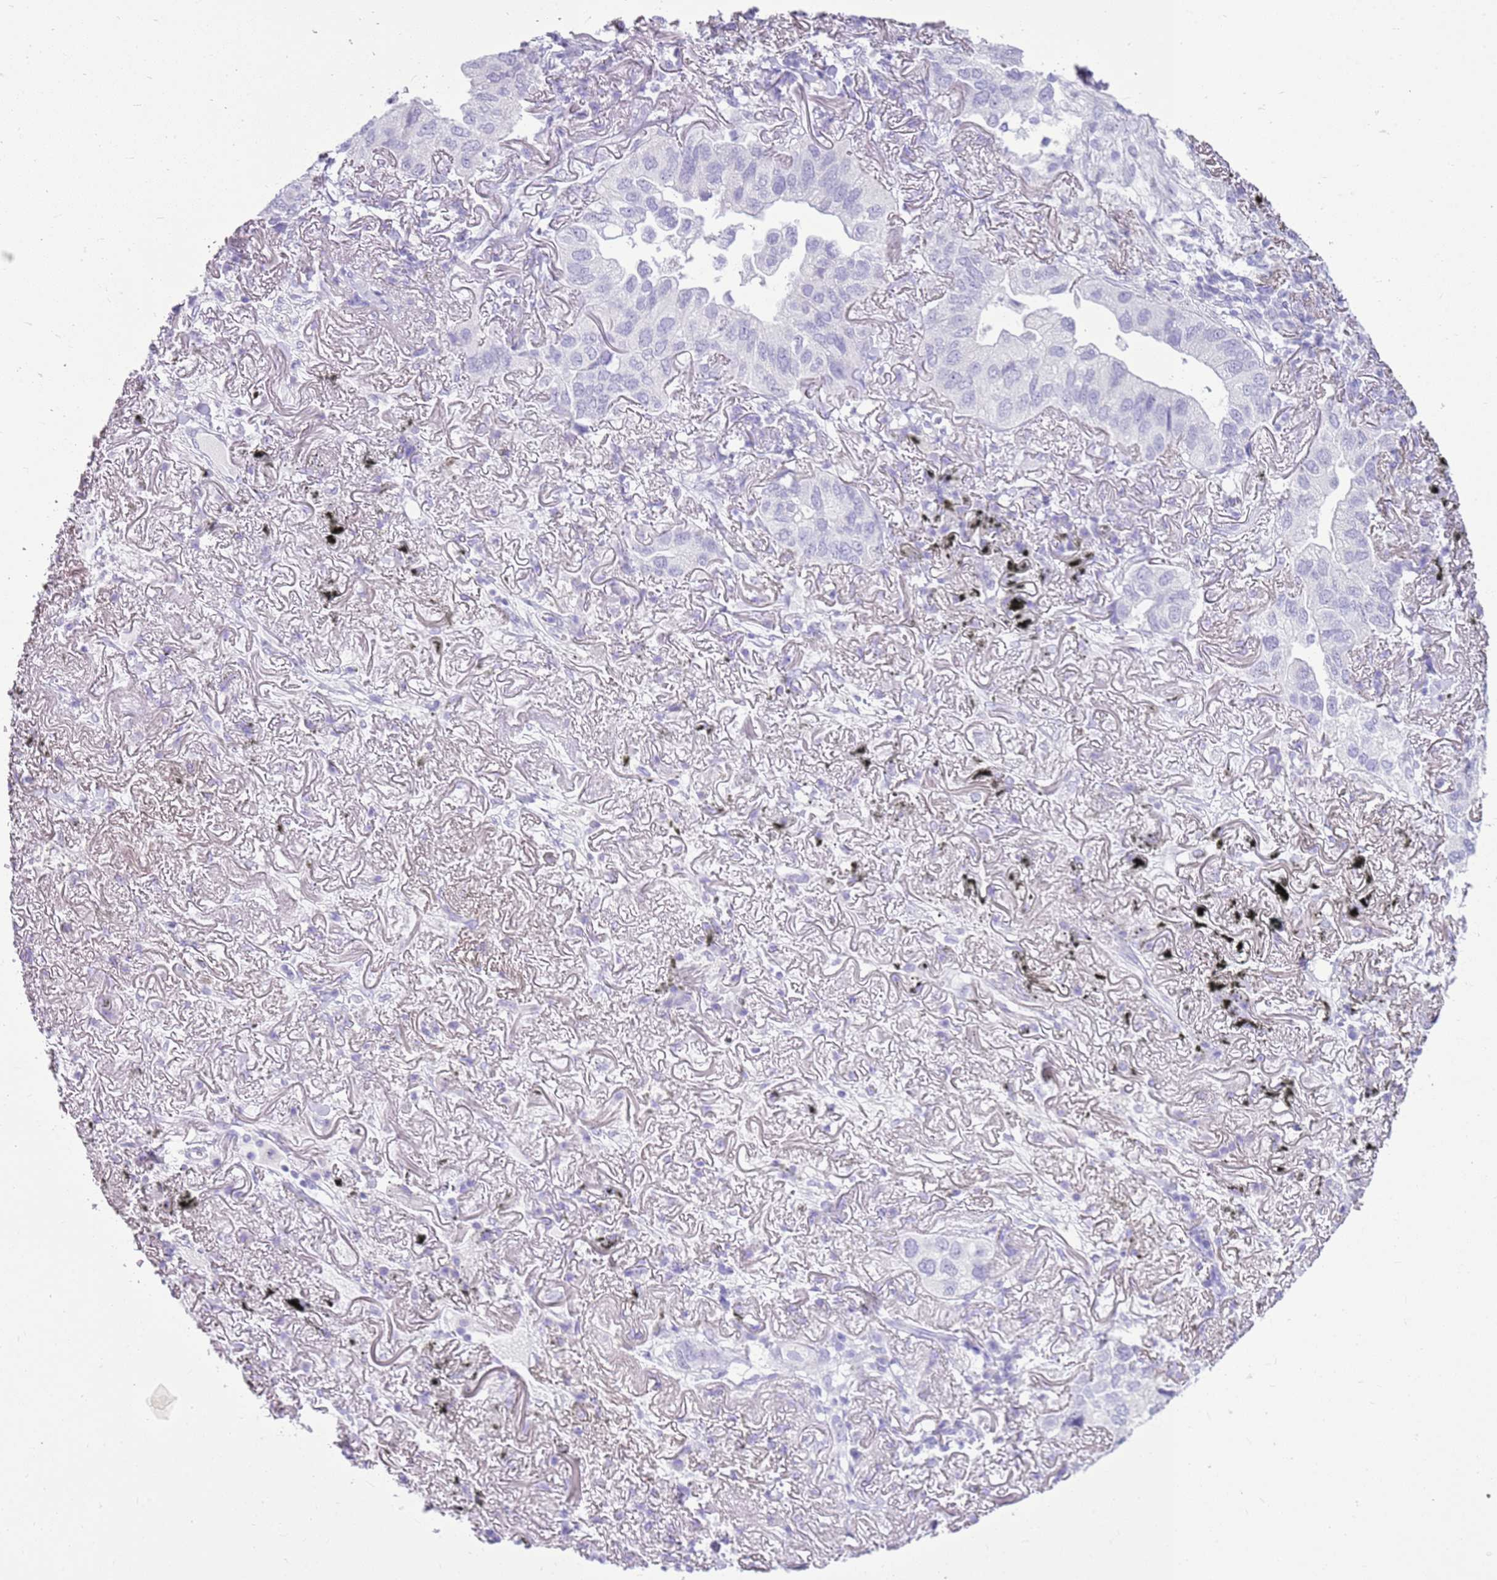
{"staining": {"intensity": "negative", "quantity": "none", "location": "none"}, "tissue": "lung cancer", "cell_type": "Tumor cells", "image_type": "cancer", "snomed": [{"axis": "morphology", "description": "Adenocarcinoma, NOS"}, {"axis": "topography", "description": "Lung"}], "caption": "This is an immunohistochemistry (IHC) image of adenocarcinoma (lung). There is no expression in tumor cells.", "gene": "CA8", "patient": {"sex": "male", "age": 65}}